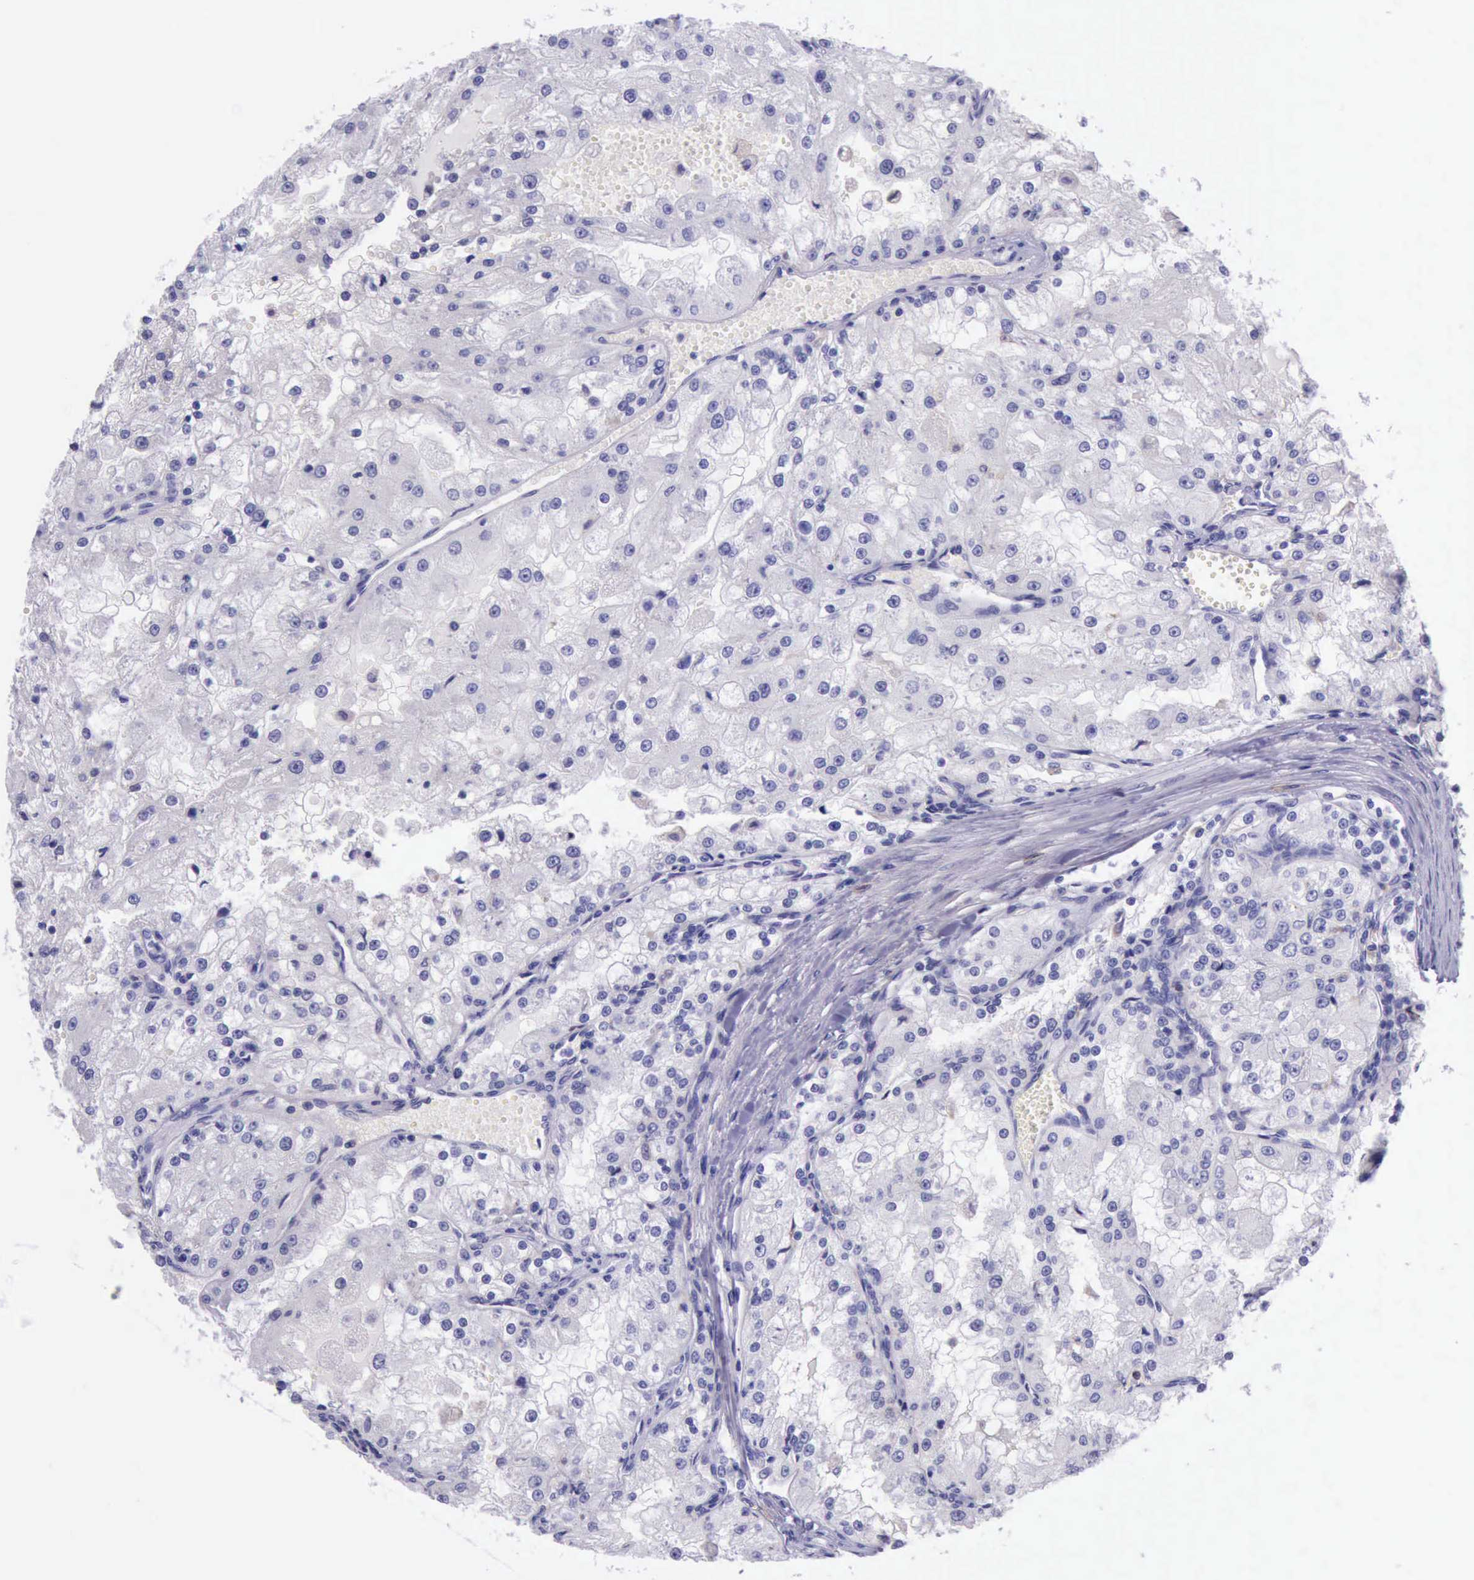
{"staining": {"intensity": "negative", "quantity": "none", "location": "none"}, "tissue": "renal cancer", "cell_type": "Tumor cells", "image_type": "cancer", "snomed": [{"axis": "morphology", "description": "Adenocarcinoma, NOS"}, {"axis": "topography", "description": "Kidney"}], "caption": "There is no significant expression in tumor cells of renal cancer (adenocarcinoma). The staining is performed using DAB (3,3'-diaminobenzidine) brown chromogen with nuclei counter-stained in using hematoxylin.", "gene": "BTK", "patient": {"sex": "female", "age": 74}}